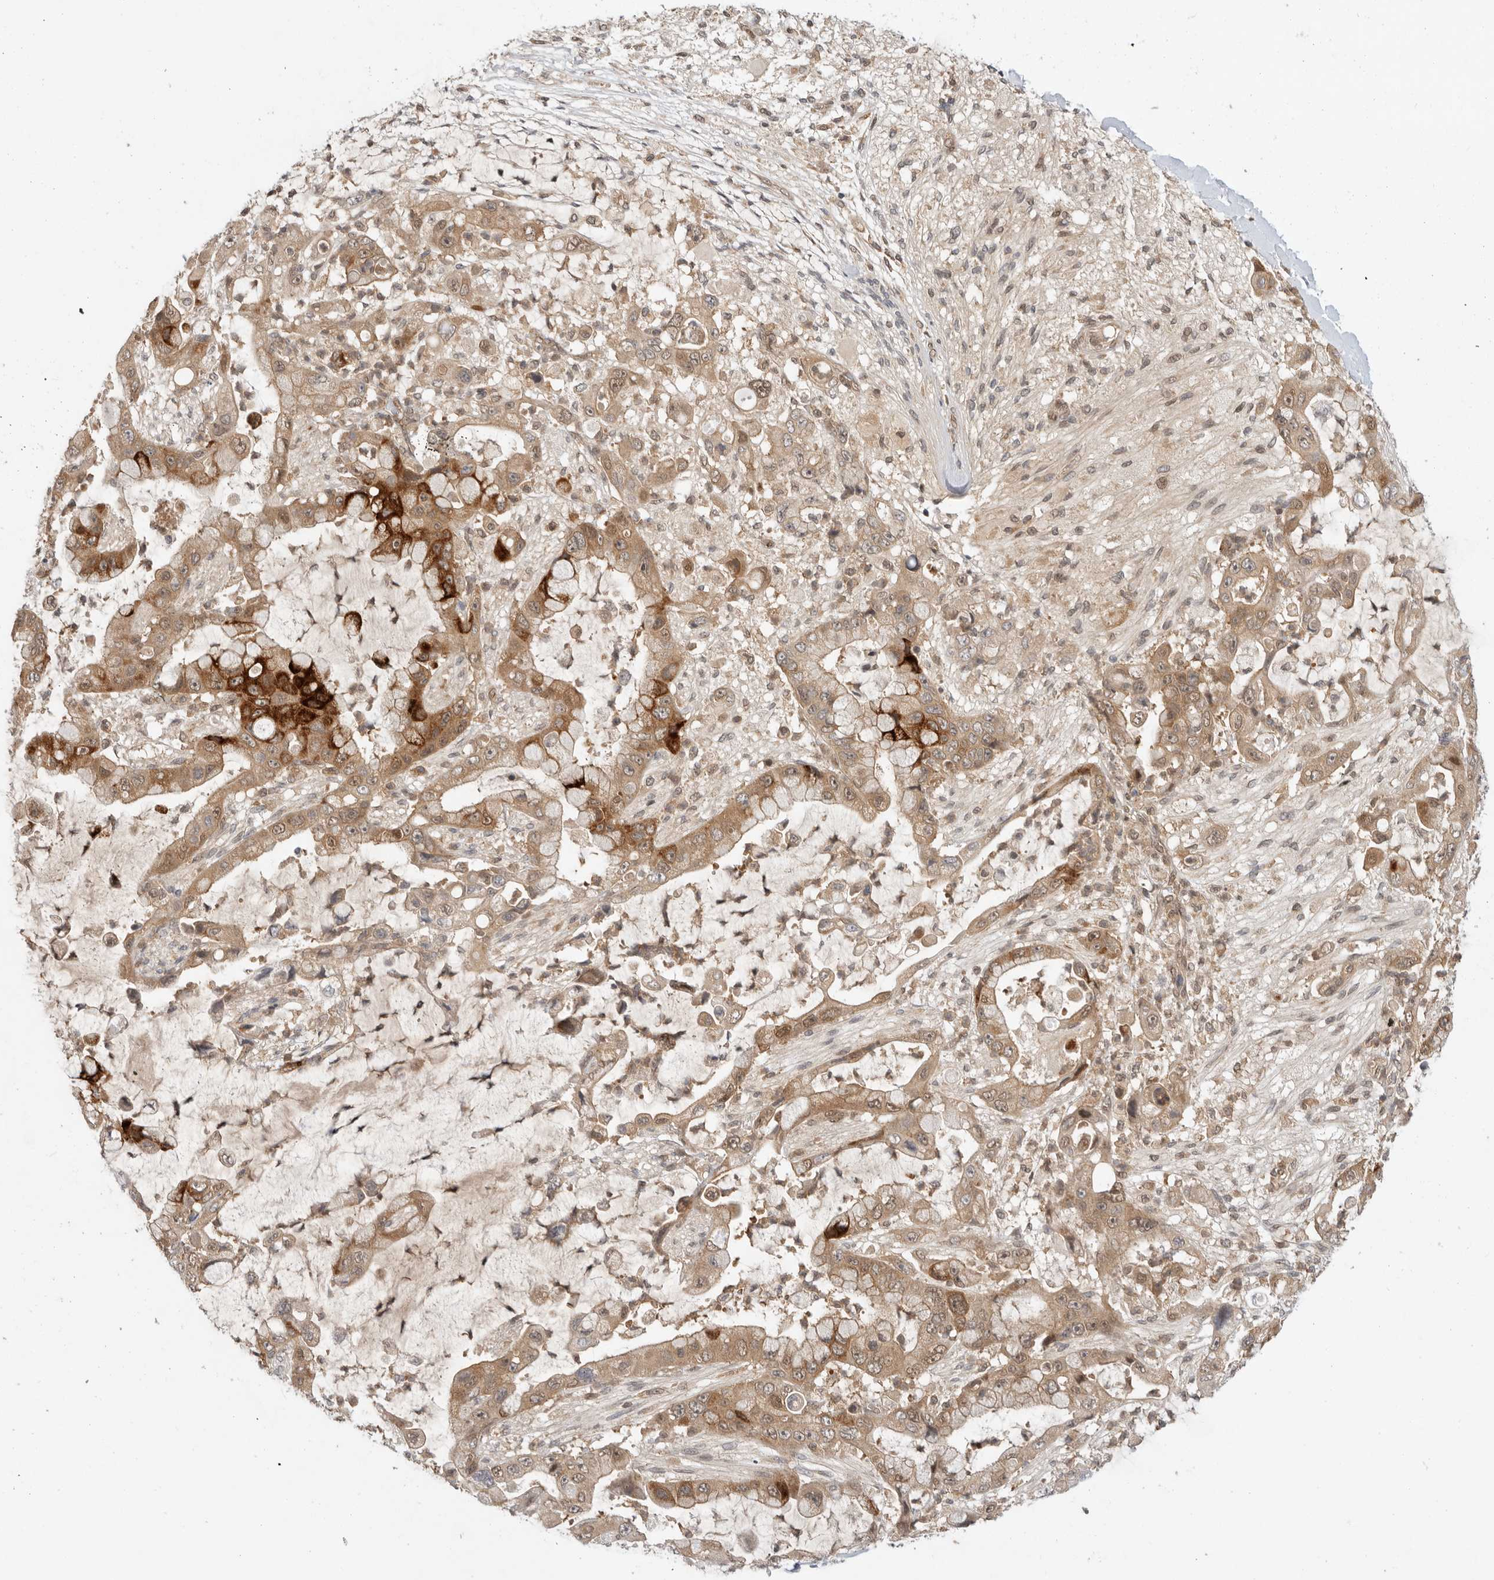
{"staining": {"intensity": "strong", "quantity": "25%-75%", "location": "cytoplasmic/membranous"}, "tissue": "liver cancer", "cell_type": "Tumor cells", "image_type": "cancer", "snomed": [{"axis": "morphology", "description": "Cholangiocarcinoma"}, {"axis": "topography", "description": "Liver"}], "caption": "Immunohistochemistry (IHC) of human liver cancer (cholangiocarcinoma) reveals high levels of strong cytoplasmic/membranous positivity in approximately 25%-75% of tumor cells.", "gene": "DCAF8", "patient": {"sex": "female", "age": 54}}